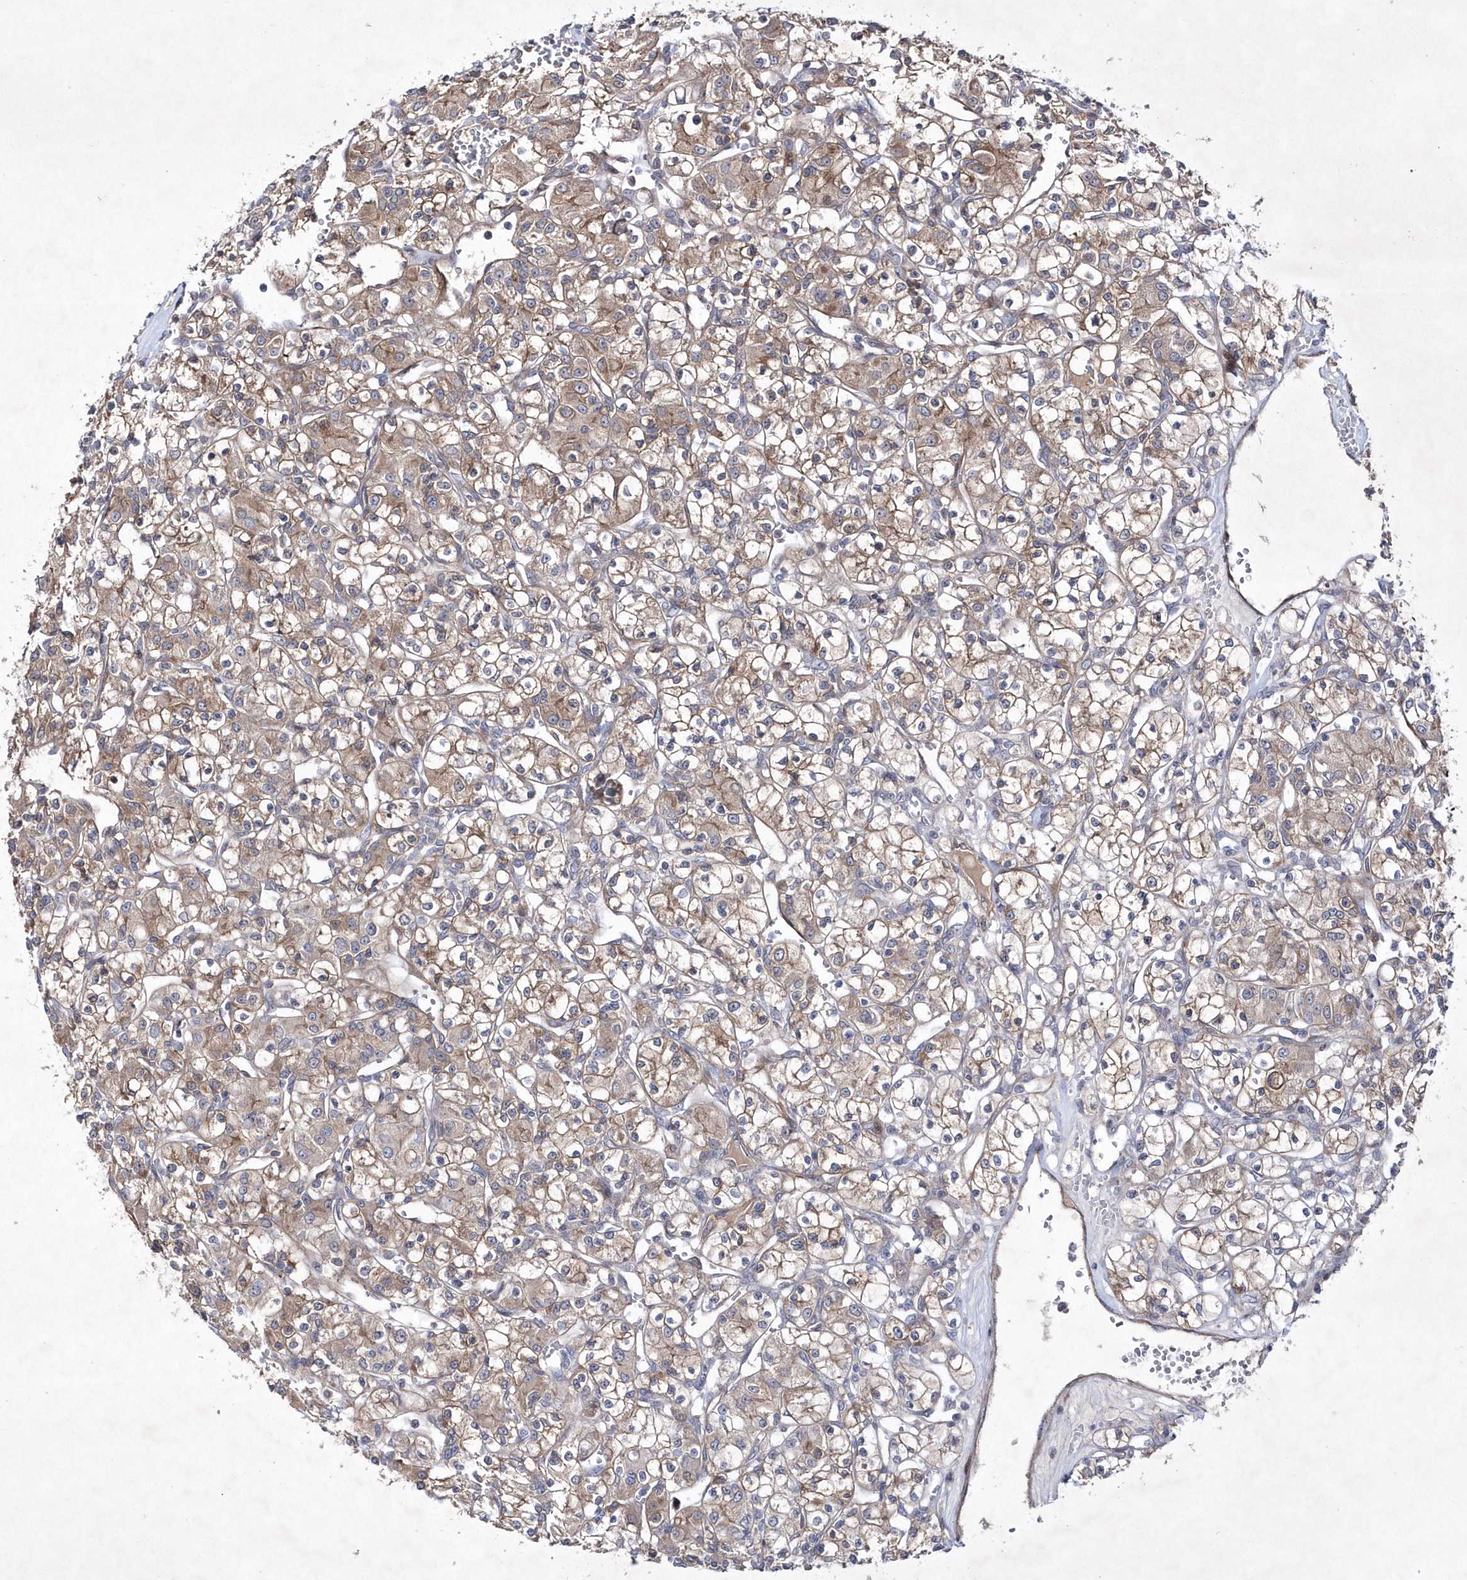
{"staining": {"intensity": "moderate", "quantity": ">75%", "location": "cytoplasmic/membranous"}, "tissue": "renal cancer", "cell_type": "Tumor cells", "image_type": "cancer", "snomed": [{"axis": "morphology", "description": "Adenocarcinoma, NOS"}, {"axis": "topography", "description": "Kidney"}], "caption": "This is an image of immunohistochemistry (IHC) staining of adenocarcinoma (renal), which shows moderate positivity in the cytoplasmic/membranous of tumor cells.", "gene": "DSPP", "patient": {"sex": "female", "age": 59}}